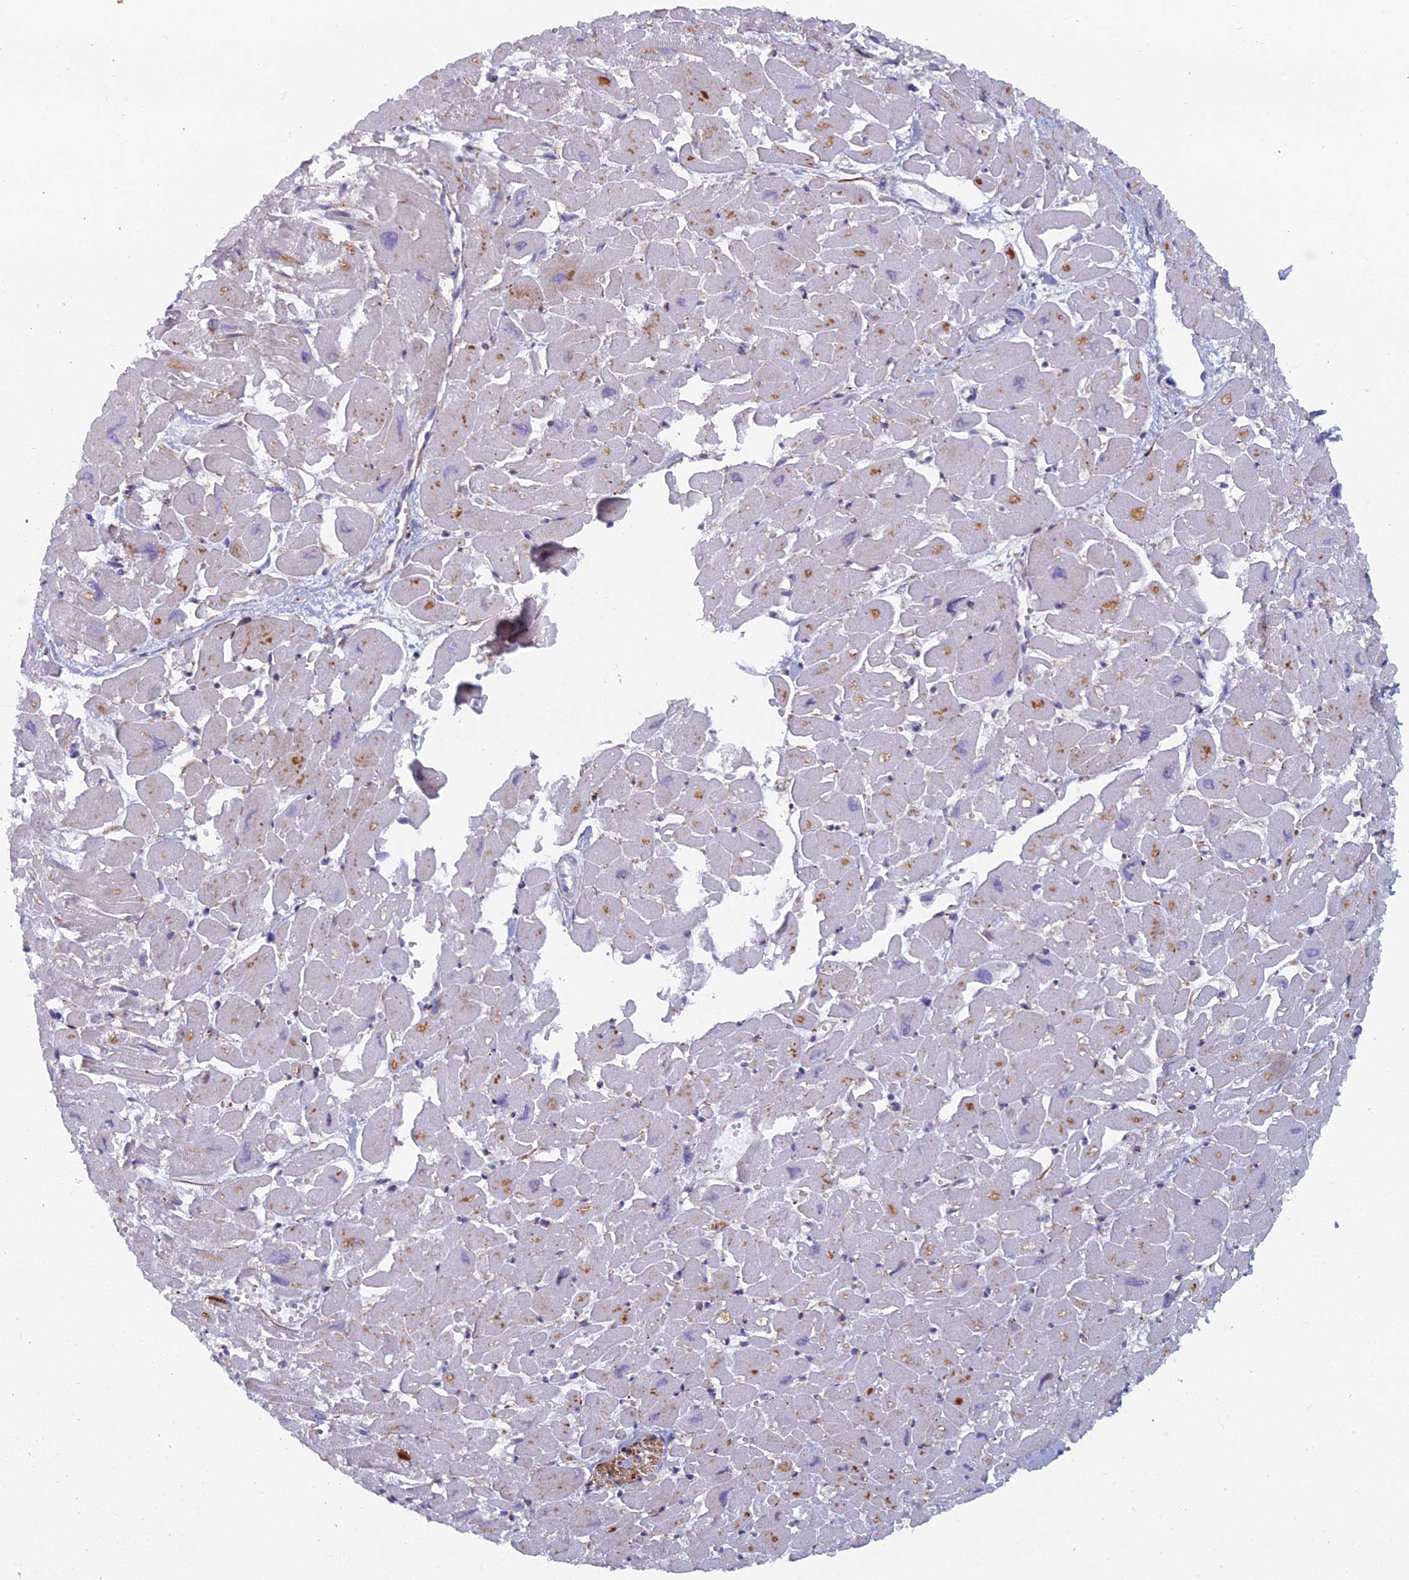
{"staining": {"intensity": "moderate", "quantity": "<25%", "location": "cytoplasmic/membranous"}, "tissue": "heart muscle", "cell_type": "Cardiomyocytes", "image_type": "normal", "snomed": [{"axis": "morphology", "description": "Normal tissue, NOS"}, {"axis": "topography", "description": "Heart"}], "caption": "Immunohistochemistry (IHC) photomicrograph of benign heart muscle: human heart muscle stained using immunohistochemistry (IHC) displays low levels of moderate protein expression localized specifically in the cytoplasmic/membranous of cardiomyocytes, appearing as a cytoplasmic/membranous brown color.", "gene": "B9D2", "patient": {"sex": "male", "age": 54}}